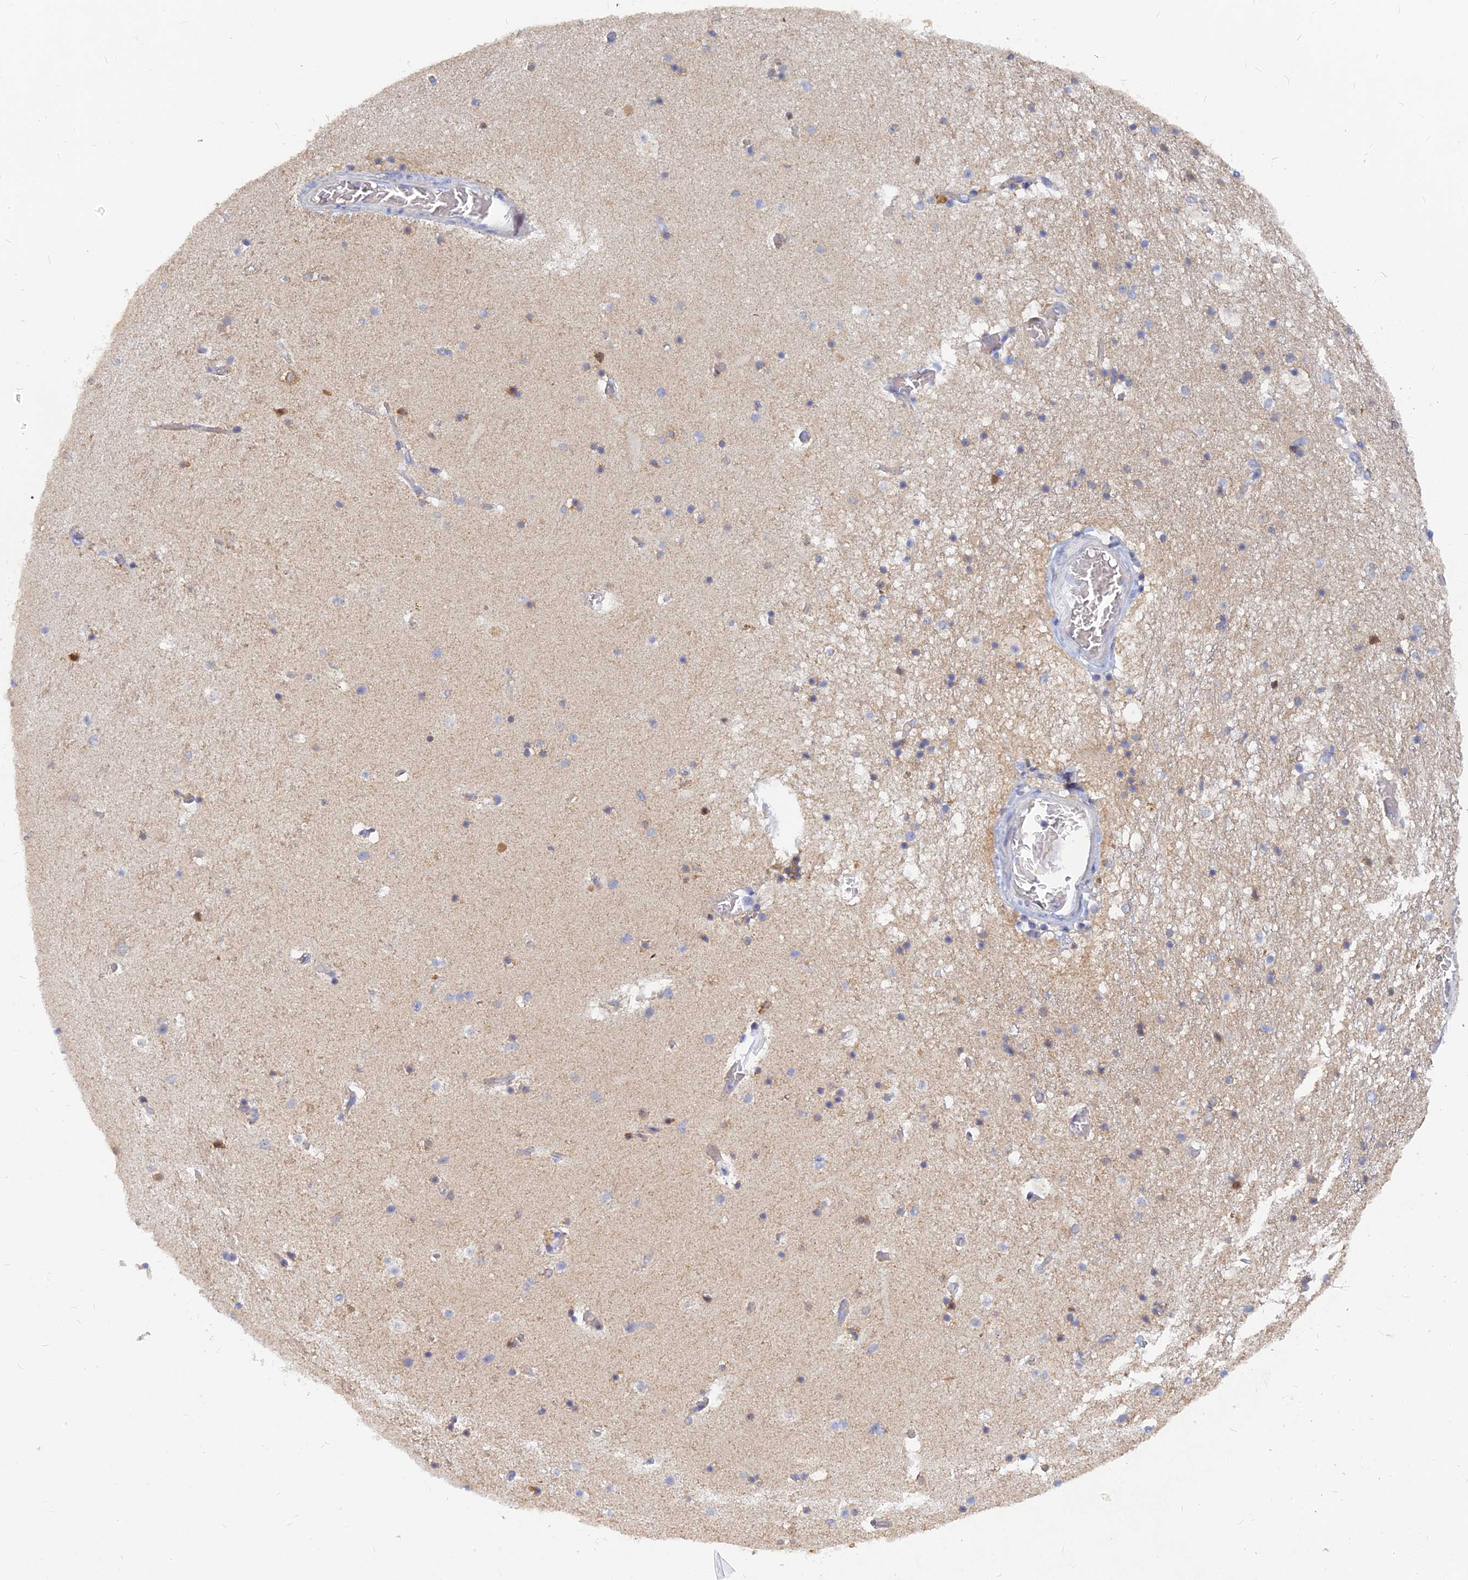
{"staining": {"intensity": "moderate", "quantity": "<25%", "location": "cytoplasmic/membranous"}, "tissue": "hippocampus", "cell_type": "Glial cells", "image_type": "normal", "snomed": [{"axis": "morphology", "description": "Normal tissue, NOS"}, {"axis": "topography", "description": "Hippocampus"}], "caption": "Immunohistochemical staining of benign hippocampus exhibits moderate cytoplasmic/membranous protein expression in about <25% of glial cells.", "gene": "CACNA1B", "patient": {"sex": "female", "age": 52}}